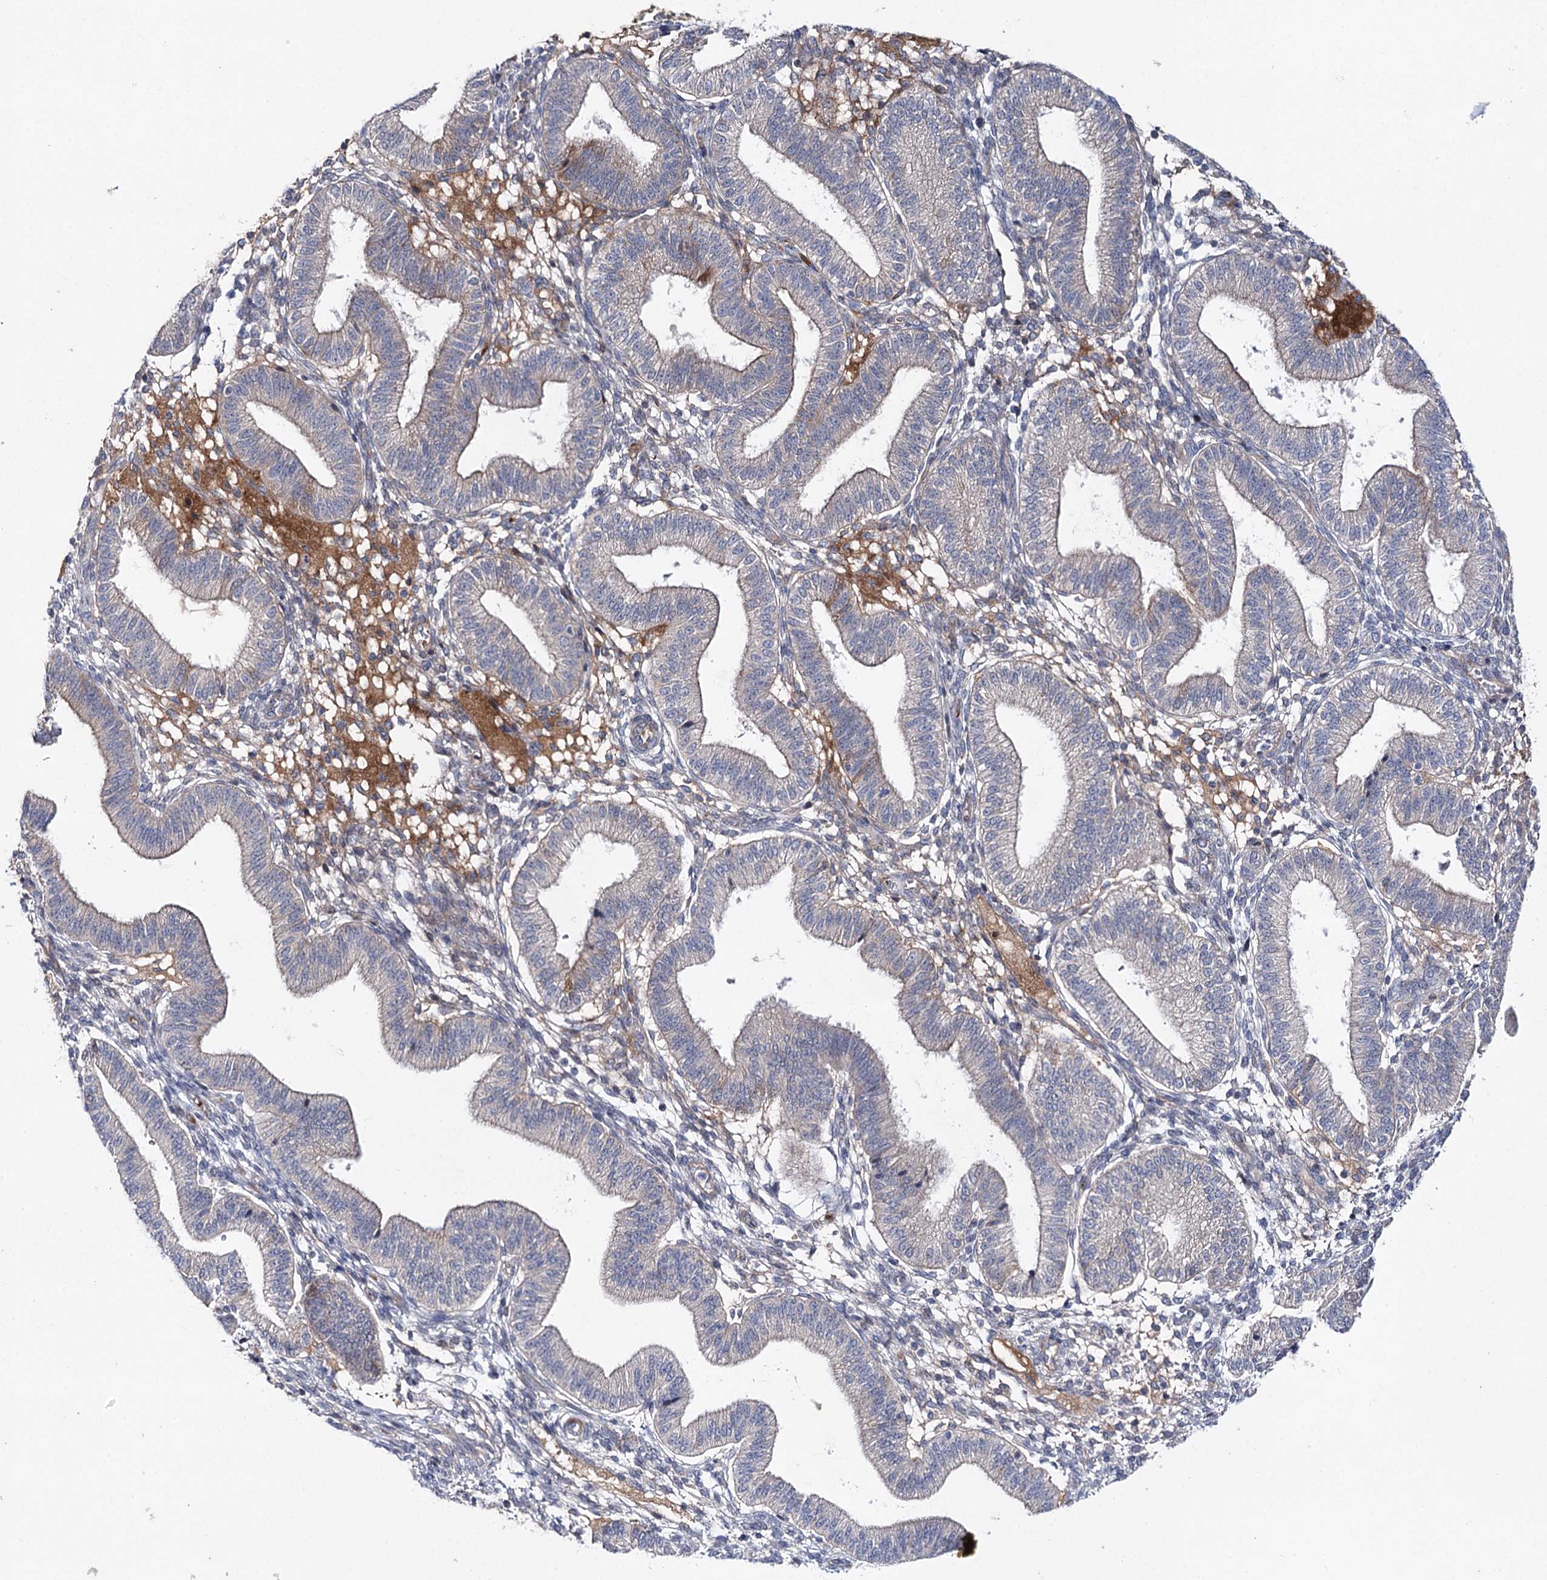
{"staining": {"intensity": "weak", "quantity": "<25%", "location": "cytoplasmic/membranous"}, "tissue": "endometrium", "cell_type": "Cells in endometrial stroma", "image_type": "normal", "snomed": [{"axis": "morphology", "description": "Normal tissue, NOS"}, {"axis": "topography", "description": "Endometrium"}], "caption": "The immunohistochemistry histopathology image has no significant positivity in cells in endometrial stroma of endometrium.", "gene": "LRRC14B", "patient": {"sex": "female", "age": 39}}